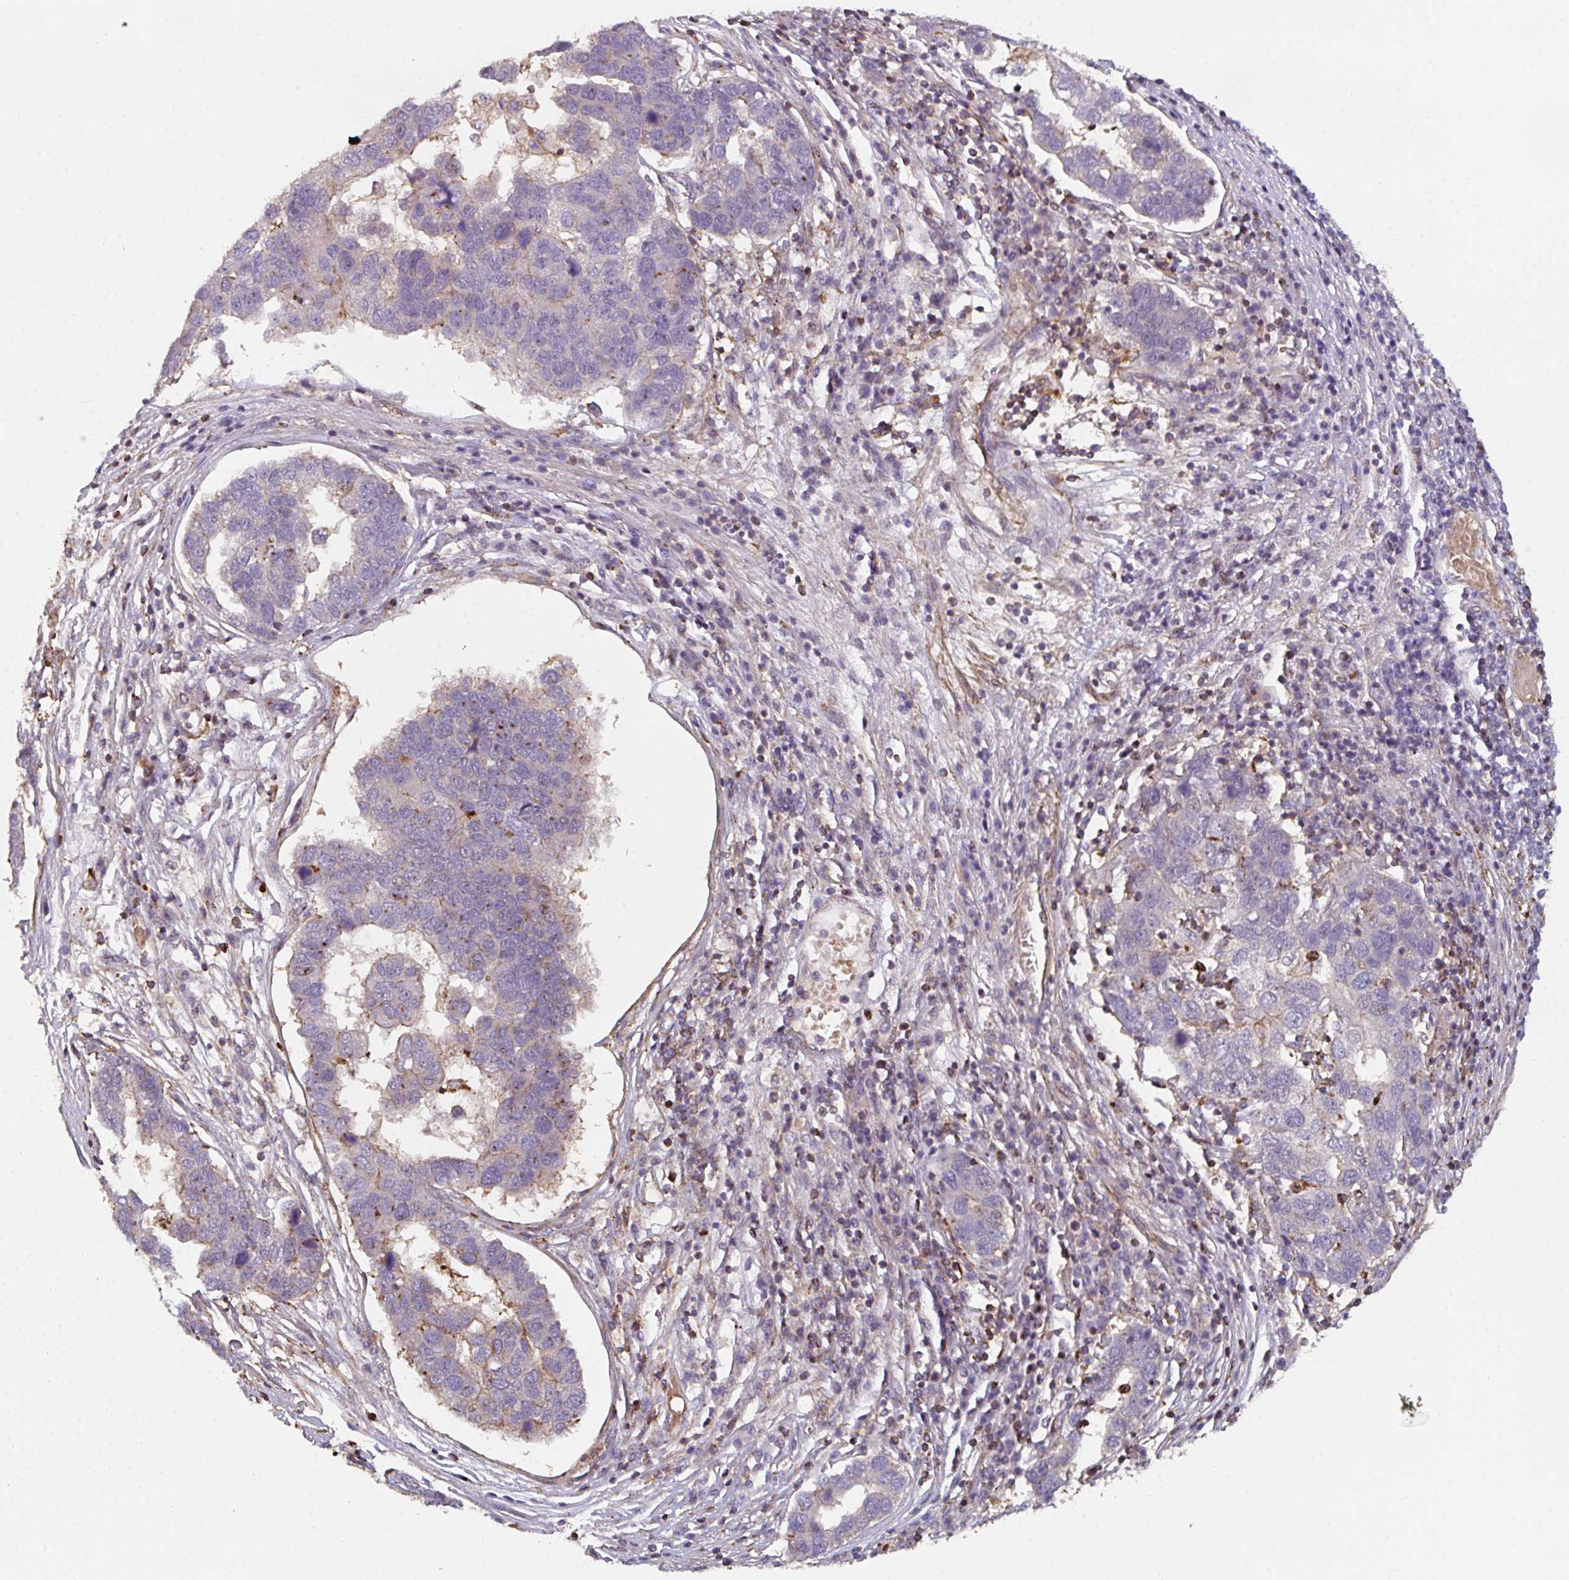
{"staining": {"intensity": "weak", "quantity": "<25%", "location": "cytoplasmic/membranous"}, "tissue": "pancreatic cancer", "cell_type": "Tumor cells", "image_type": "cancer", "snomed": [{"axis": "morphology", "description": "Adenocarcinoma, NOS"}, {"axis": "topography", "description": "Pancreas"}], "caption": "Tumor cells are negative for protein expression in human pancreatic cancer. (Brightfield microscopy of DAB (3,3'-diaminobenzidine) immunohistochemistry (IHC) at high magnification).", "gene": "FZD2", "patient": {"sex": "female", "age": 61}}